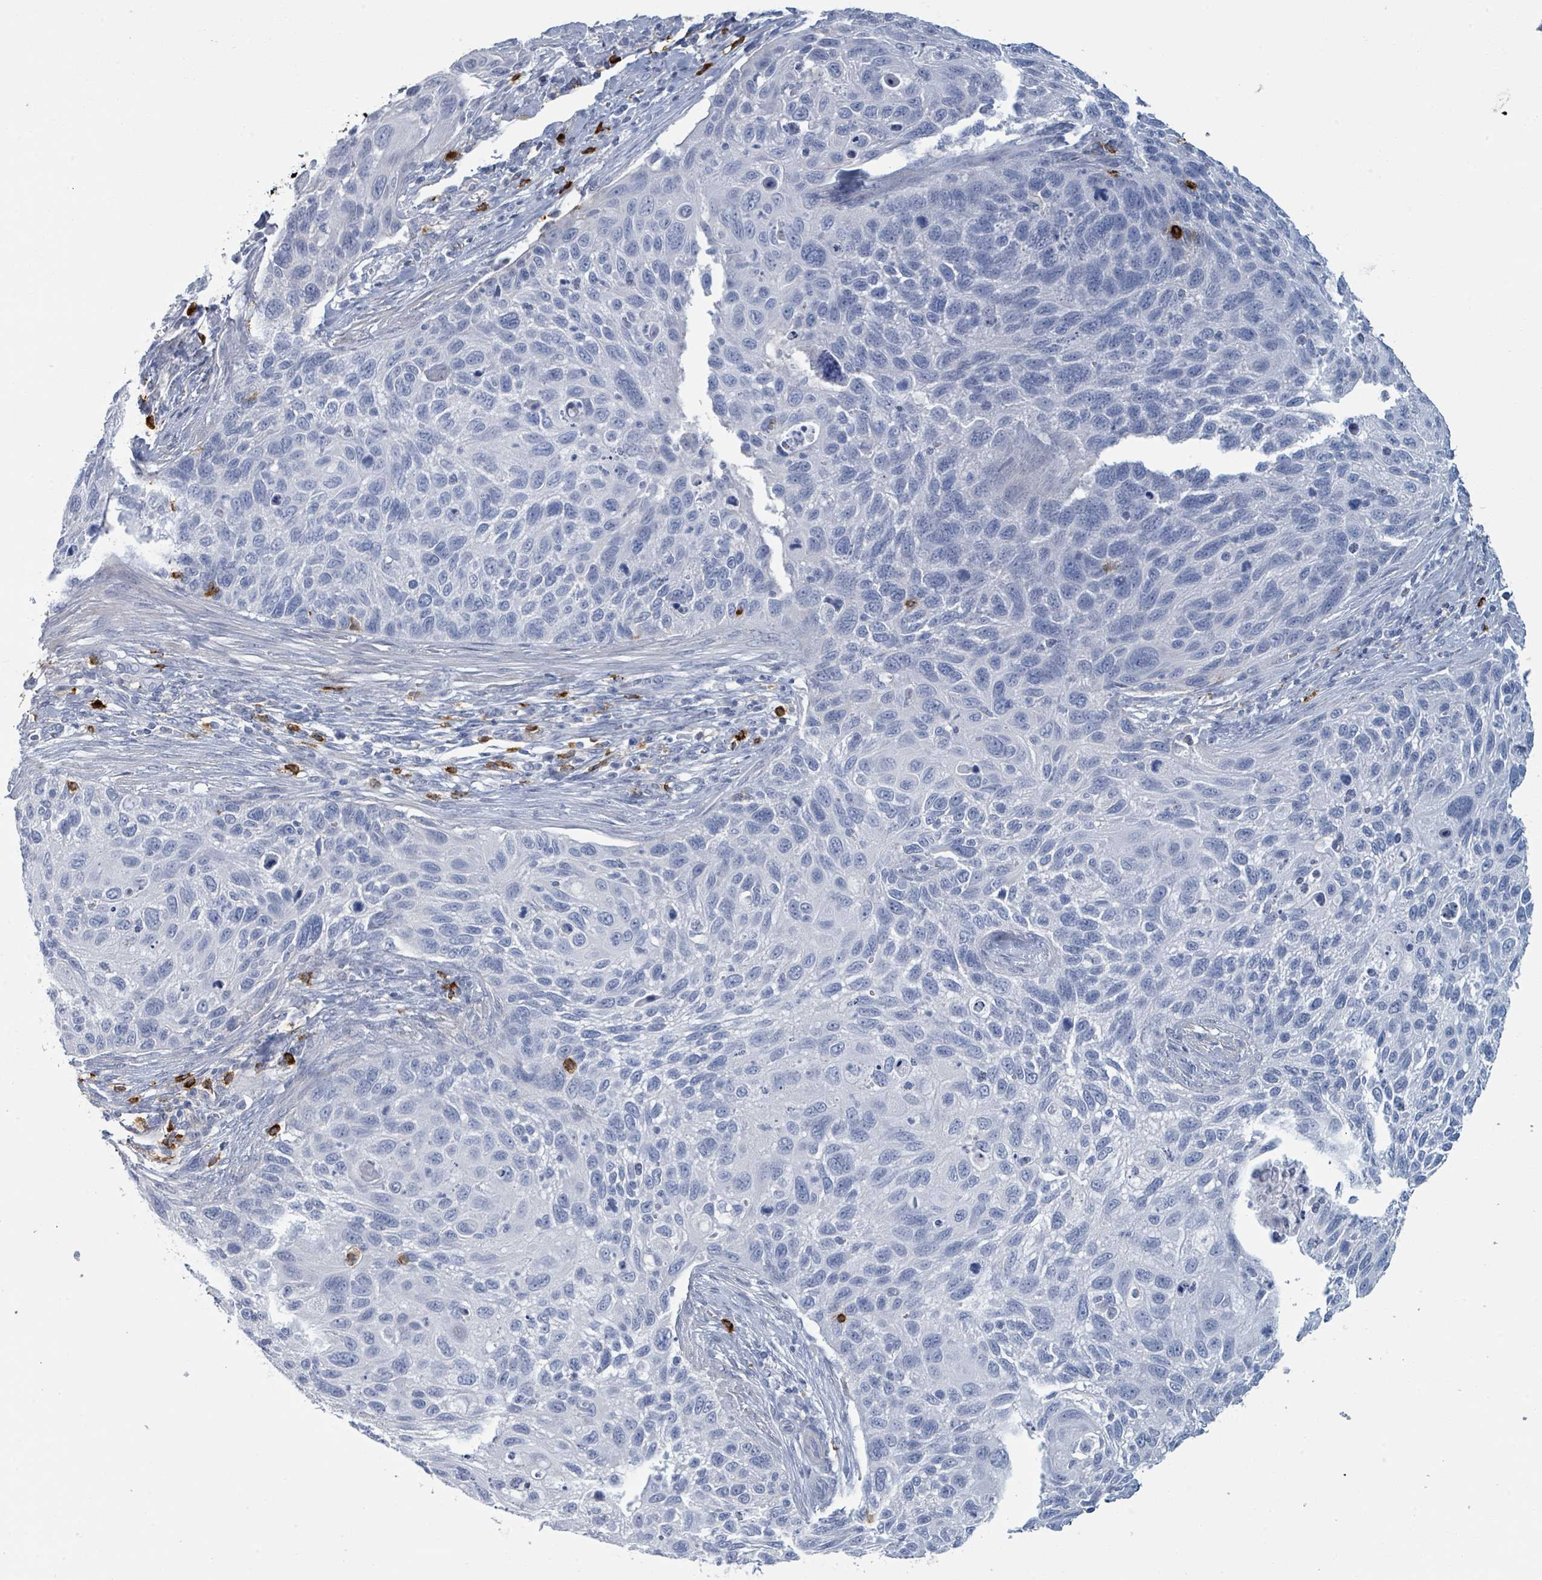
{"staining": {"intensity": "negative", "quantity": "none", "location": "none"}, "tissue": "cervical cancer", "cell_type": "Tumor cells", "image_type": "cancer", "snomed": [{"axis": "morphology", "description": "Squamous cell carcinoma, NOS"}, {"axis": "topography", "description": "Cervix"}], "caption": "Protein analysis of cervical squamous cell carcinoma exhibits no significant positivity in tumor cells. (Stains: DAB immunohistochemistry (IHC) with hematoxylin counter stain, Microscopy: brightfield microscopy at high magnification).", "gene": "VPS13D", "patient": {"sex": "female", "age": 70}}